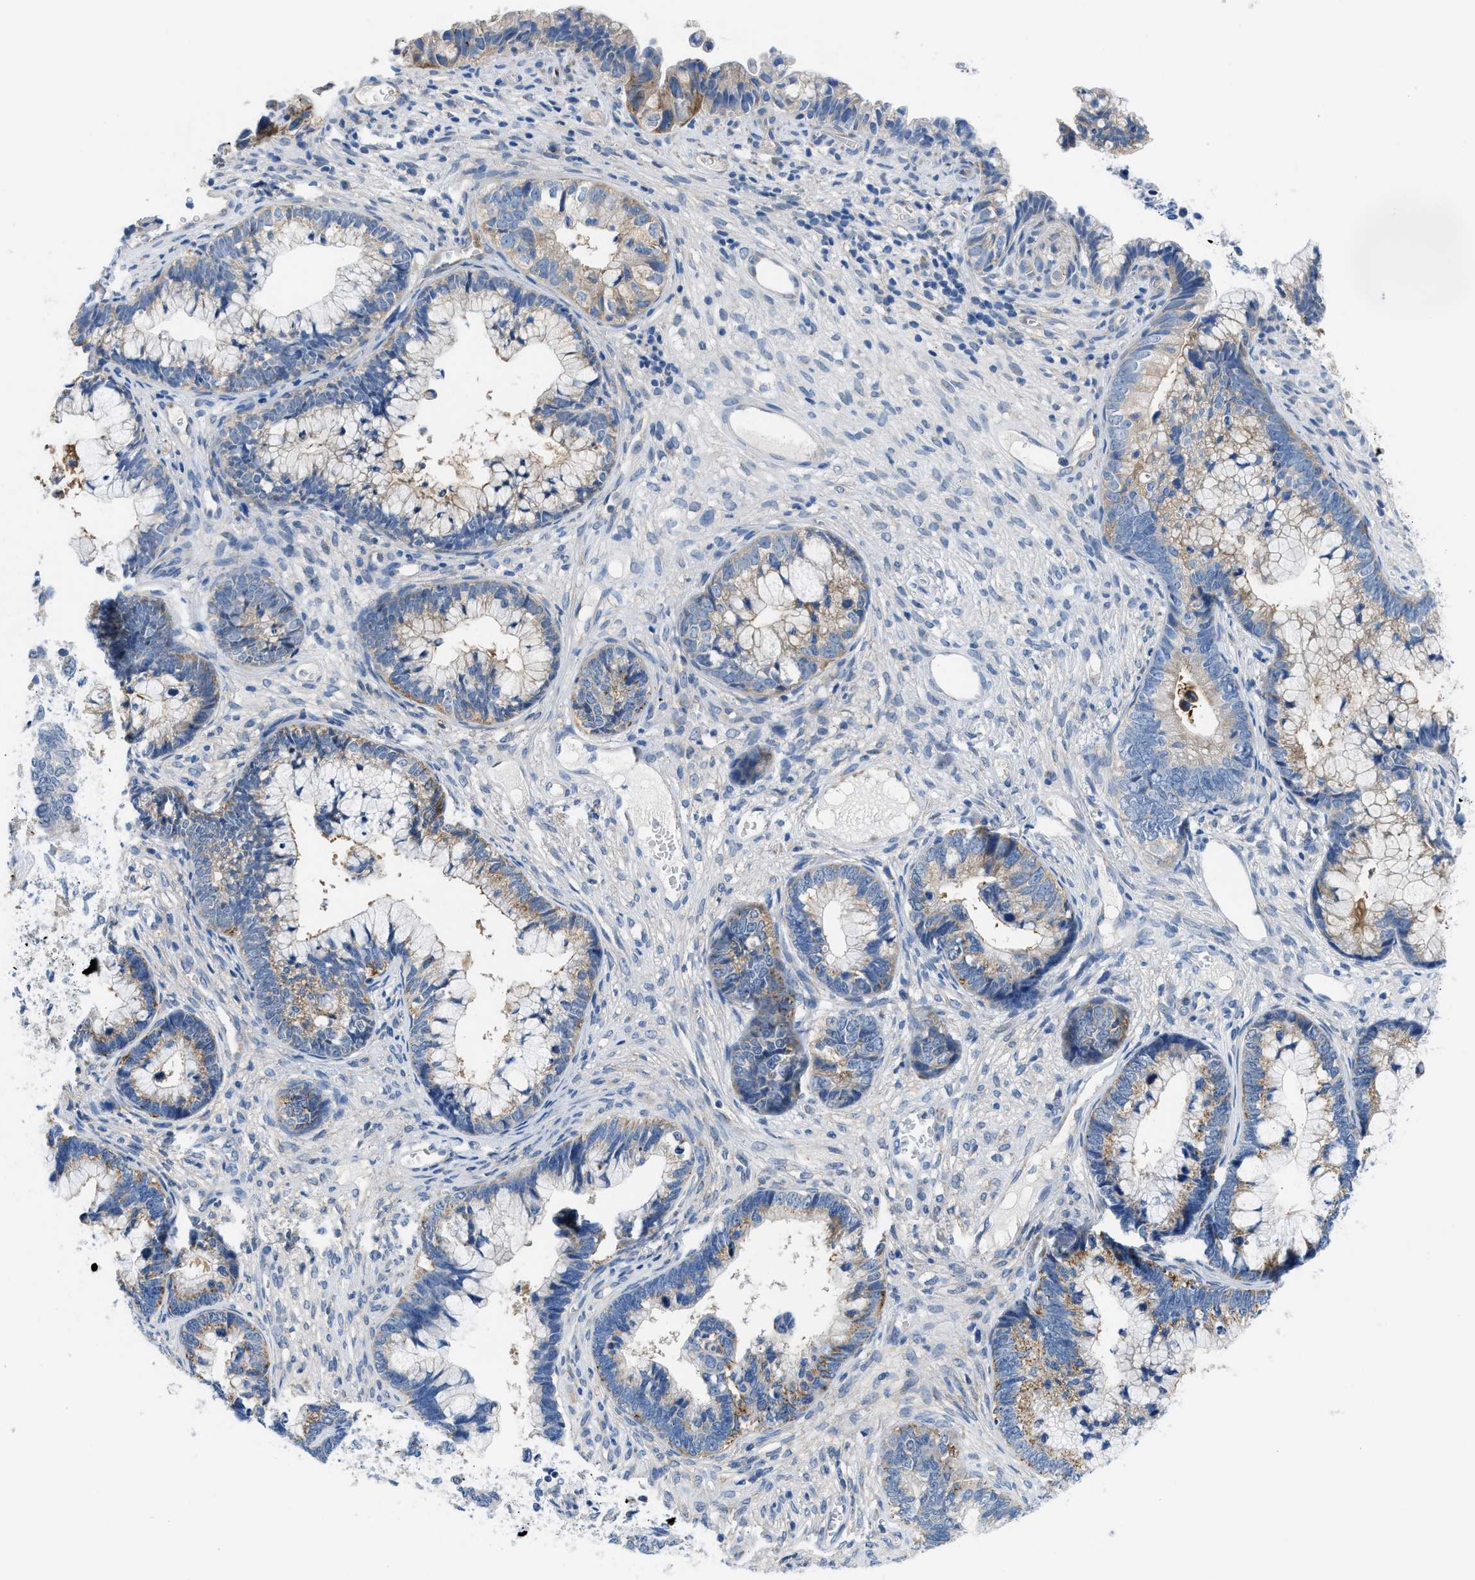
{"staining": {"intensity": "weak", "quantity": "25%-75%", "location": "cytoplasmic/membranous"}, "tissue": "cervical cancer", "cell_type": "Tumor cells", "image_type": "cancer", "snomed": [{"axis": "morphology", "description": "Adenocarcinoma, NOS"}, {"axis": "topography", "description": "Cervix"}], "caption": "Immunohistochemistry (IHC) of cervical cancer (adenocarcinoma) demonstrates low levels of weak cytoplasmic/membranous expression in about 25%-75% of tumor cells.", "gene": "BNC2", "patient": {"sex": "female", "age": 44}}